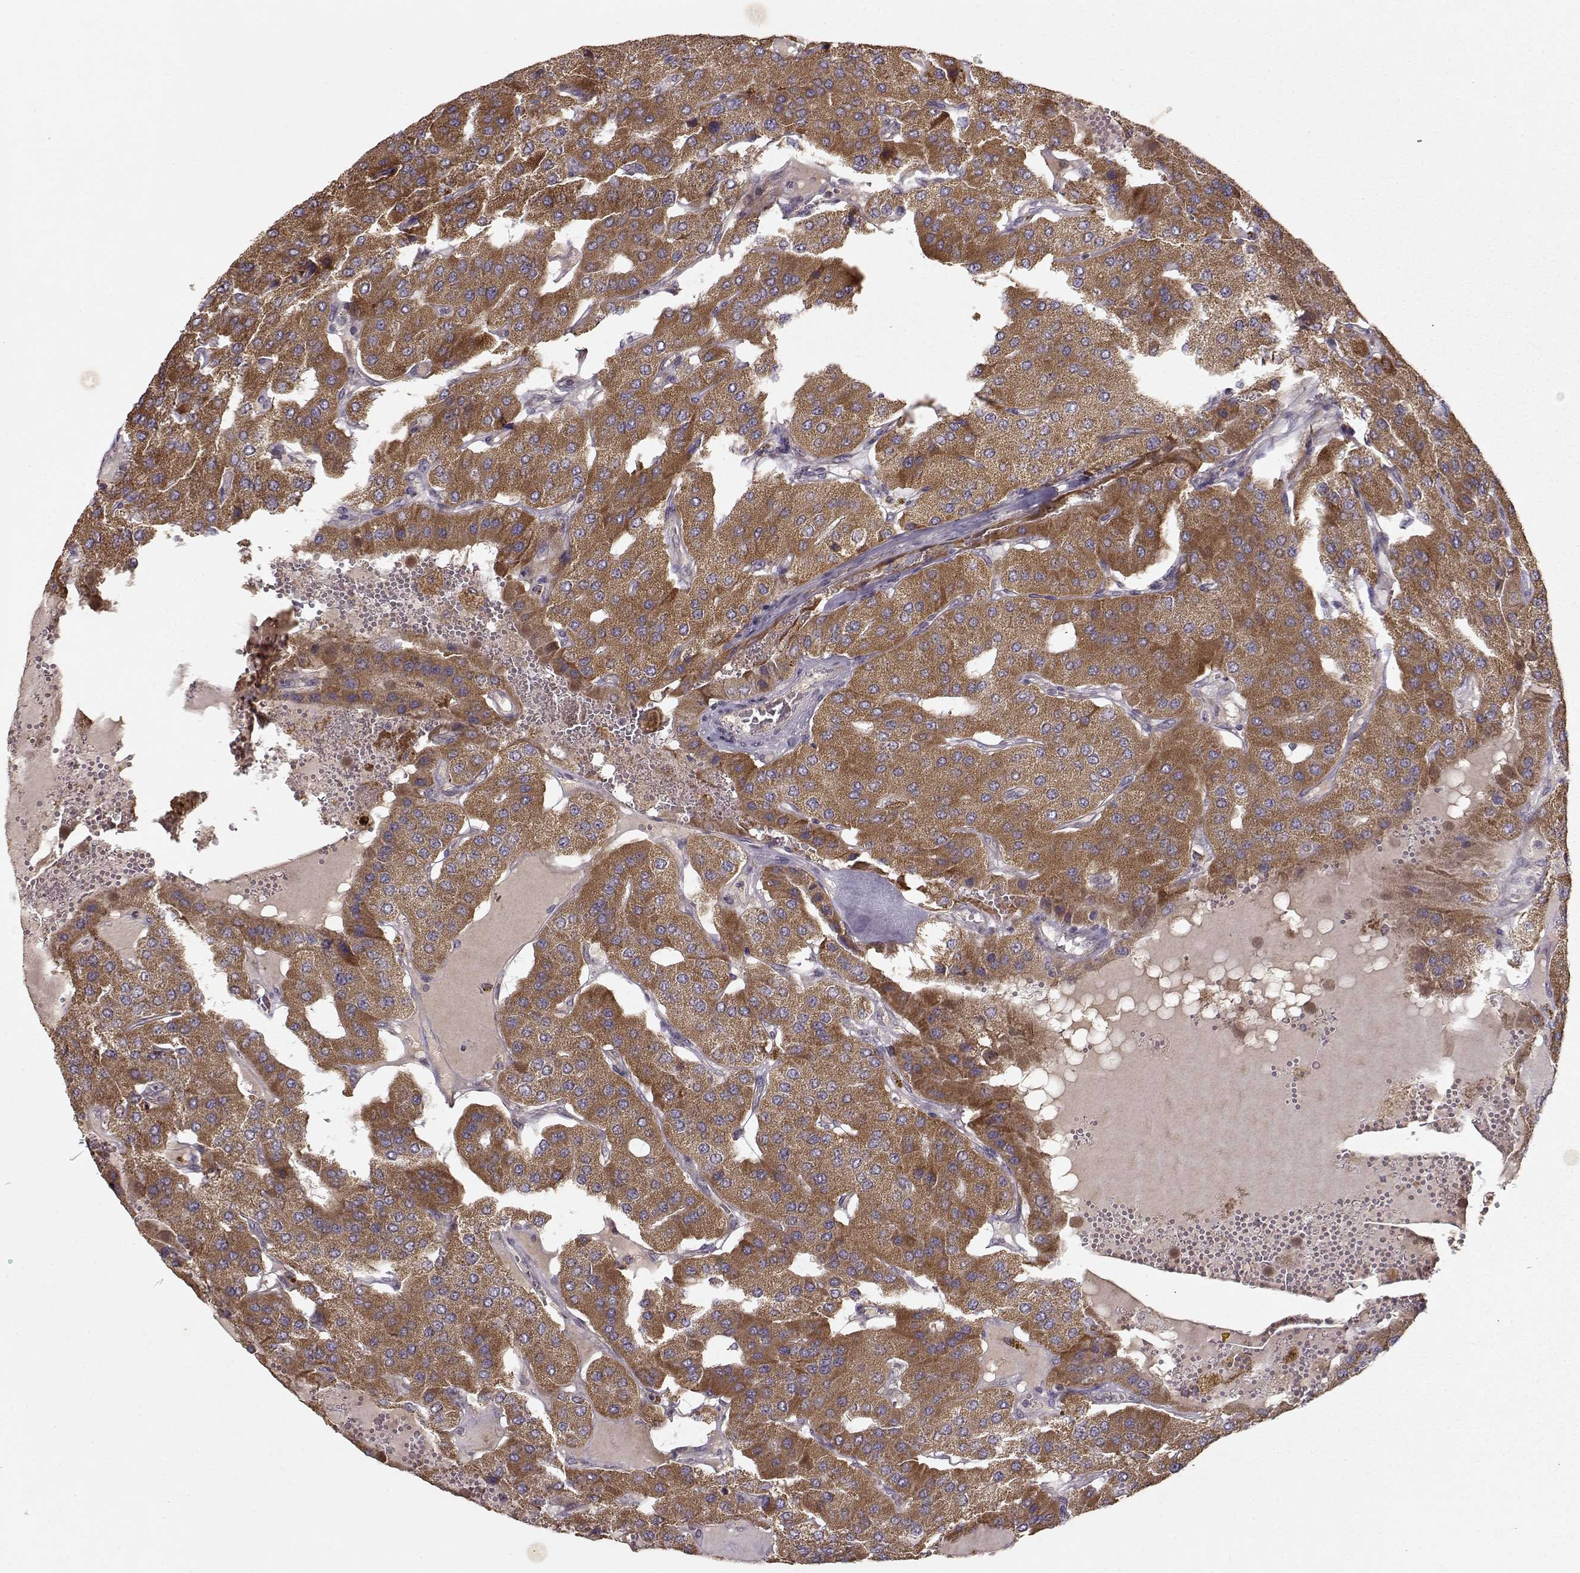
{"staining": {"intensity": "moderate", "quantity": ">75%", "location": "cytoplasmic/membranous"}, "tissue": "parathyroid gland", "cell_type": "Glandular cells", "image_type": "normal", "snomed": [{"axis": "morphology", "description": "Normal tissue, NOS"}, {"axis": "morphology", "description": "Adenoma, NOS"}, {"axis": "topography", "description": "Parathyroid gland"}], "caption": "Normal parathyroid gland shows moderate cytoplasmic/membranous staining in about >75% of glandular cells, visualized by immunohistochemistry.", "gene": "CMTM3", "patient": {"sex": "female", "age": 86}}